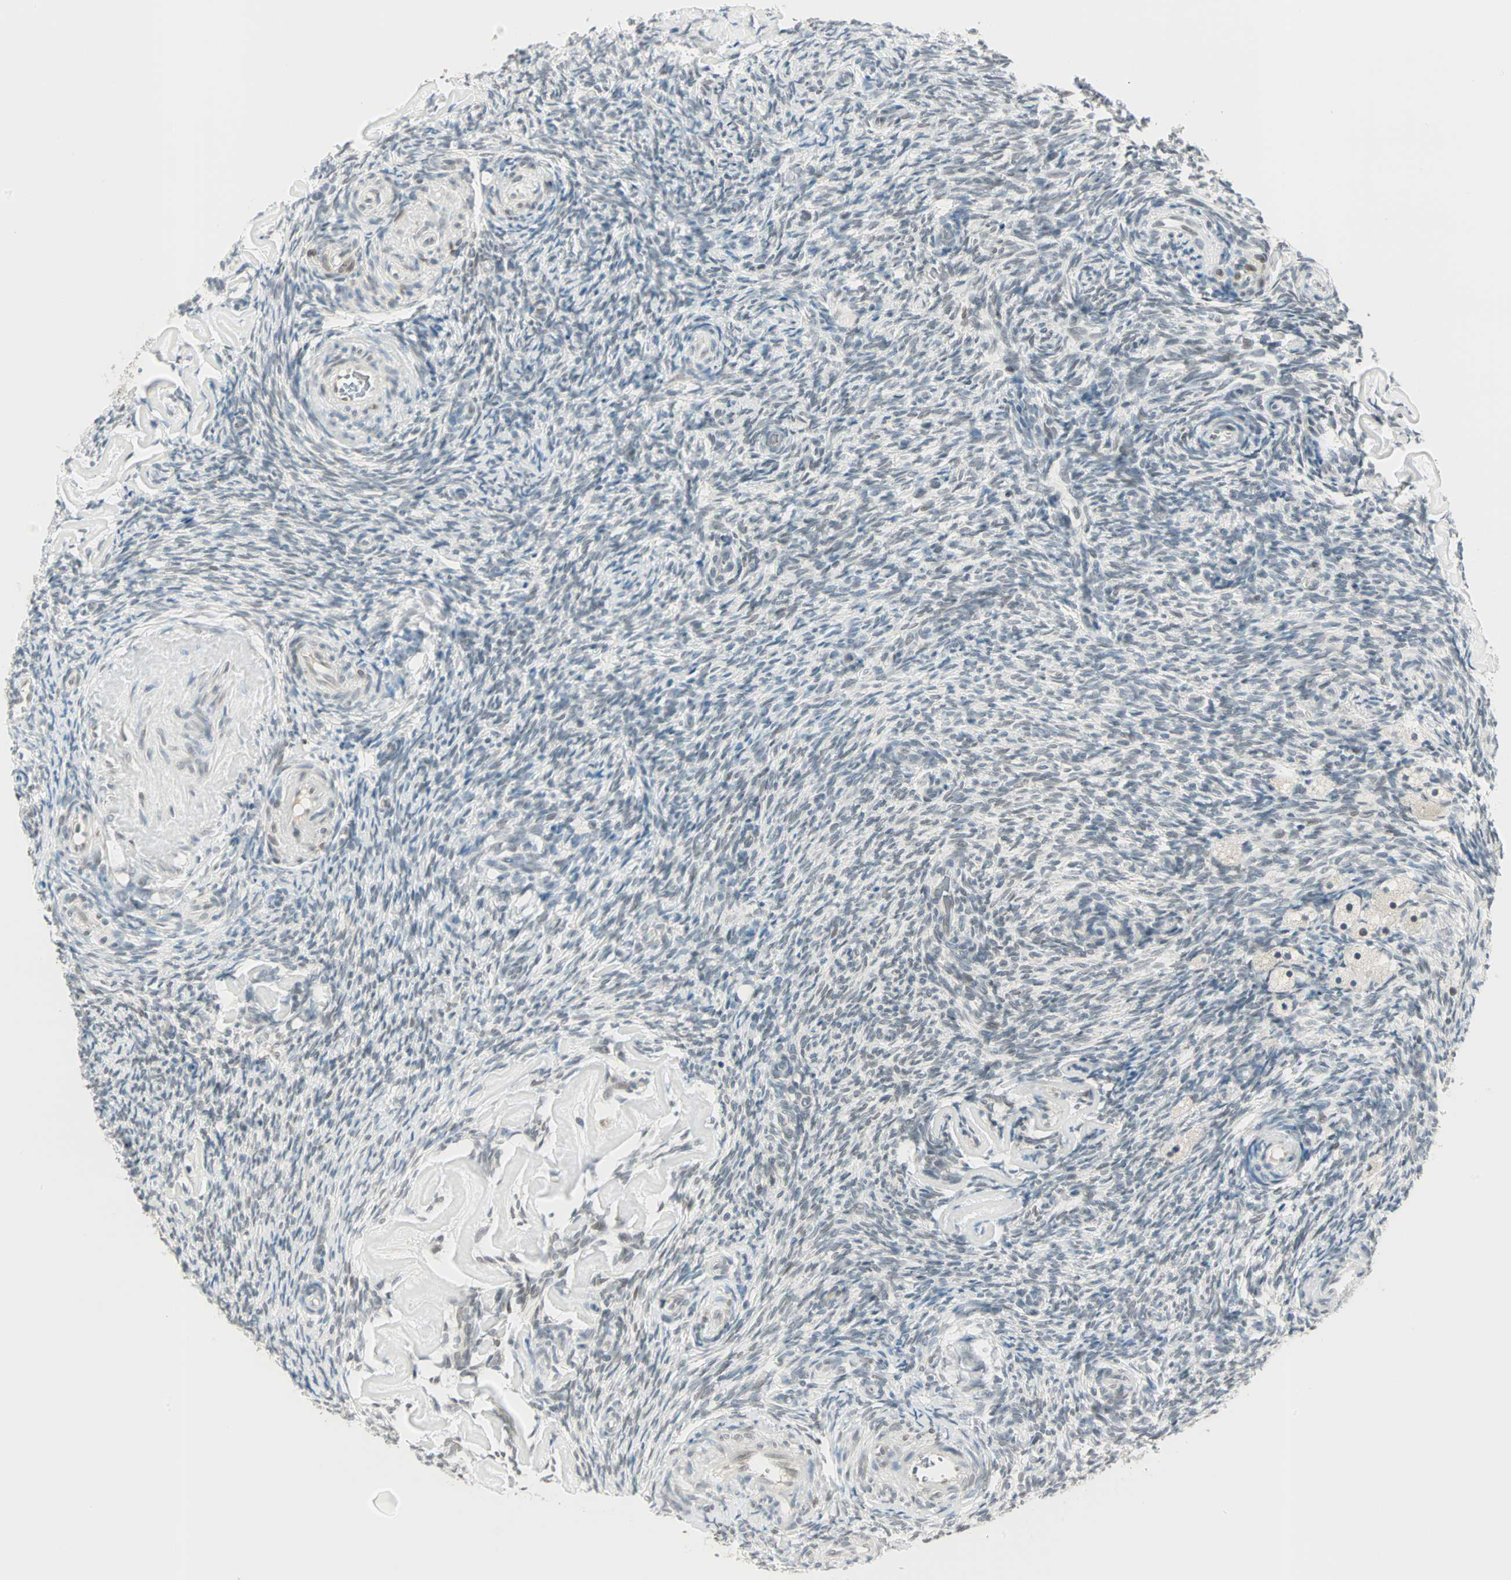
{"staining": {"intensity": "weak", "quantity": "<25%", "location": "nuclear"}, "tissue": "ovary", "cell_type": "Follicle cells", "image_type": "normal", "snomed": [{"axis": "morphology", "description": "Normal tissue, NOS"}, {"axis": "topography", "description": "Ovary"}], "caption": "Immunohistochemistry image of unremarkable ovary: ovary stained with DAB (3,3'-diaminobenzidine) shows no significant protein expression in follicle cells. (Stains: DAB (3,3'-diaminobenzidine) immunohistochemistry with hematoxylin counter stain, Microscopy: brightfield microscopy at high magnification).", "gene": "BCAN", "patient": {"sex": "female", "age": 60}}